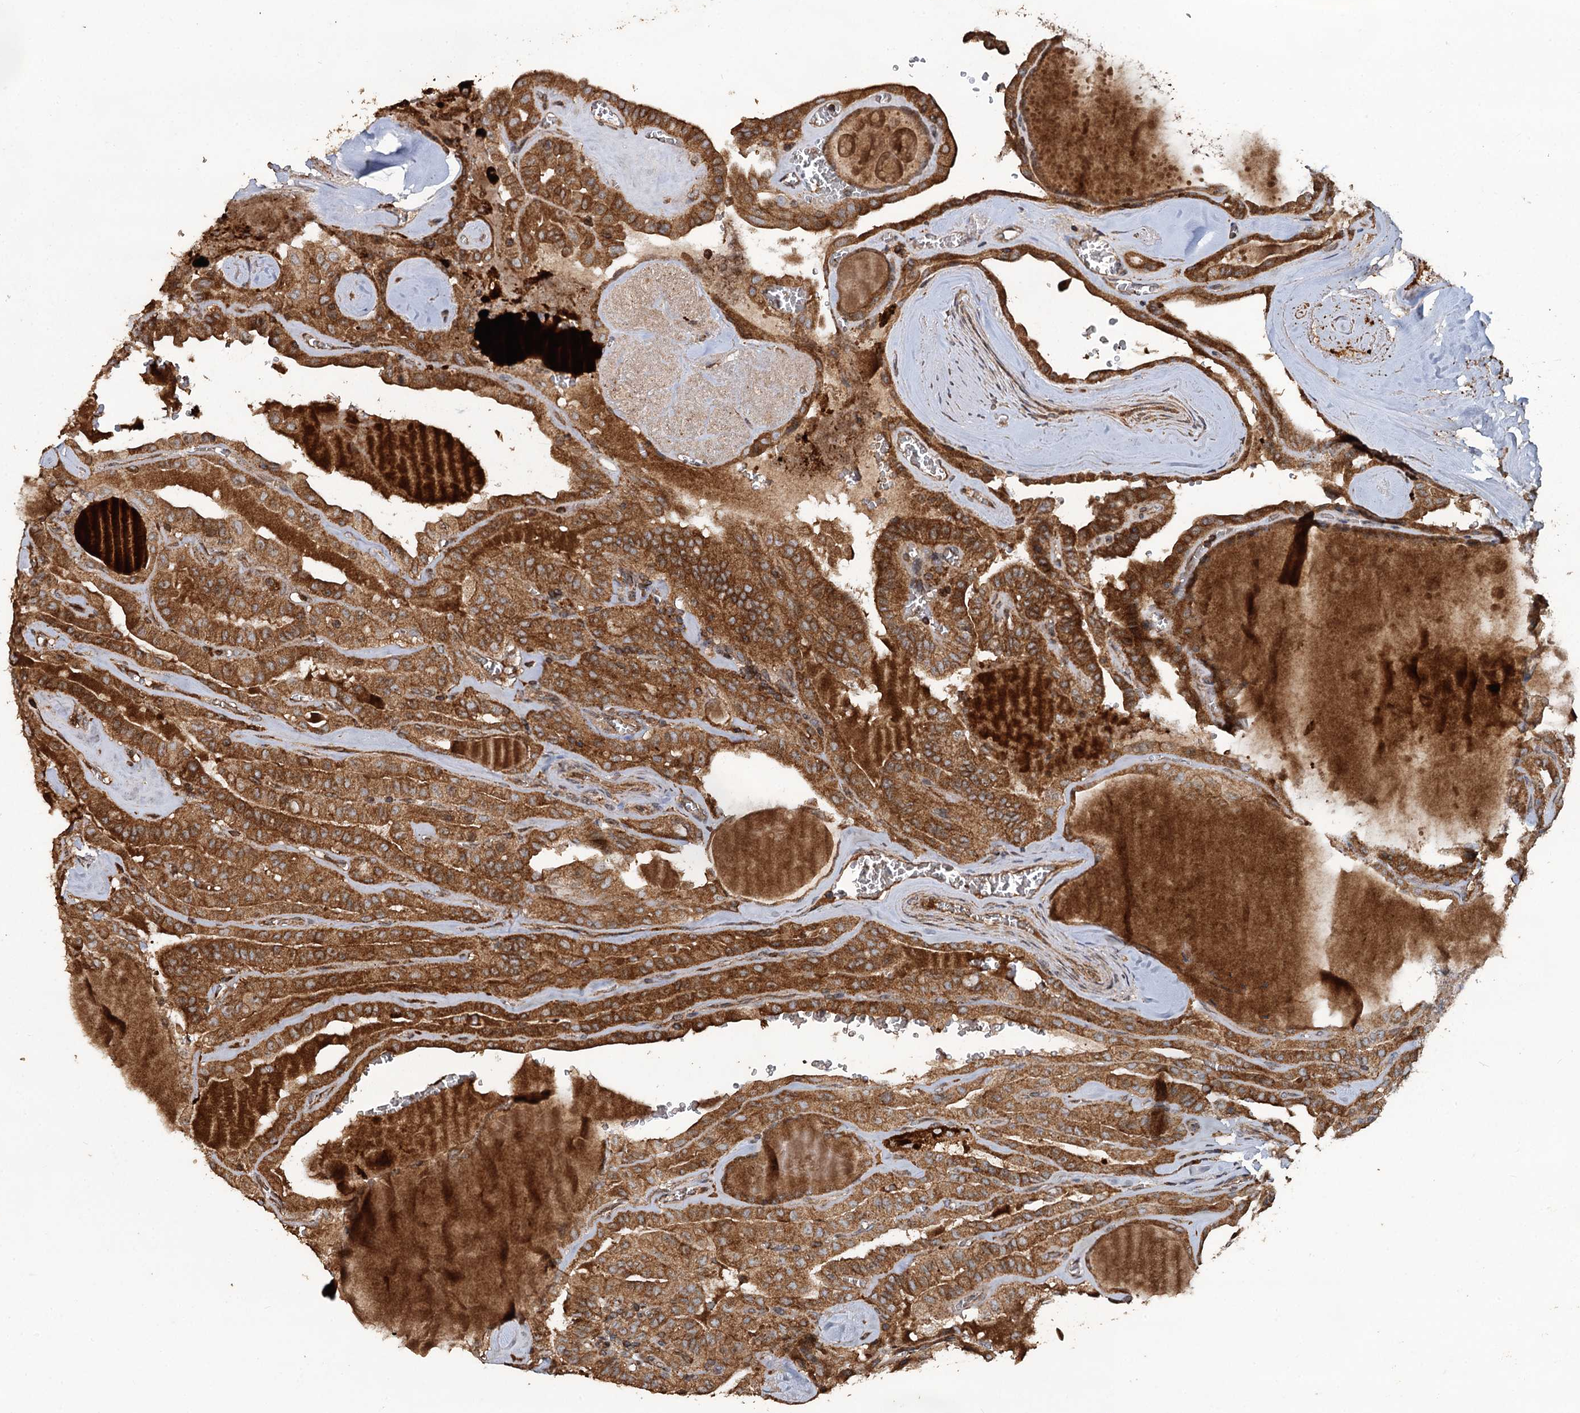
{"staining": {"intensity": "moderate", "quantity": ">75%", "location": "cytoplasmic/membranous"}, "tissue": "thyroid cancer", "cell_type": "Tumor cells", "image_type": "cancer", "snomed": [{"axis": "morphology", "description": "Papillary adenocarcinoma, NOS"}, {"axis": "topography", "description": "Thyroid gland"}], "caption": "IHC micrograph of human papillary adenocarcinoma (thyroid) stained for a protein (brown), which reveals medium levels of moderate cytoplasmic/membranous positivity in about >75% of tumor cells.", "gene": "NOTCH2NLA", "patient": {"sex": "male", "age": 52}}